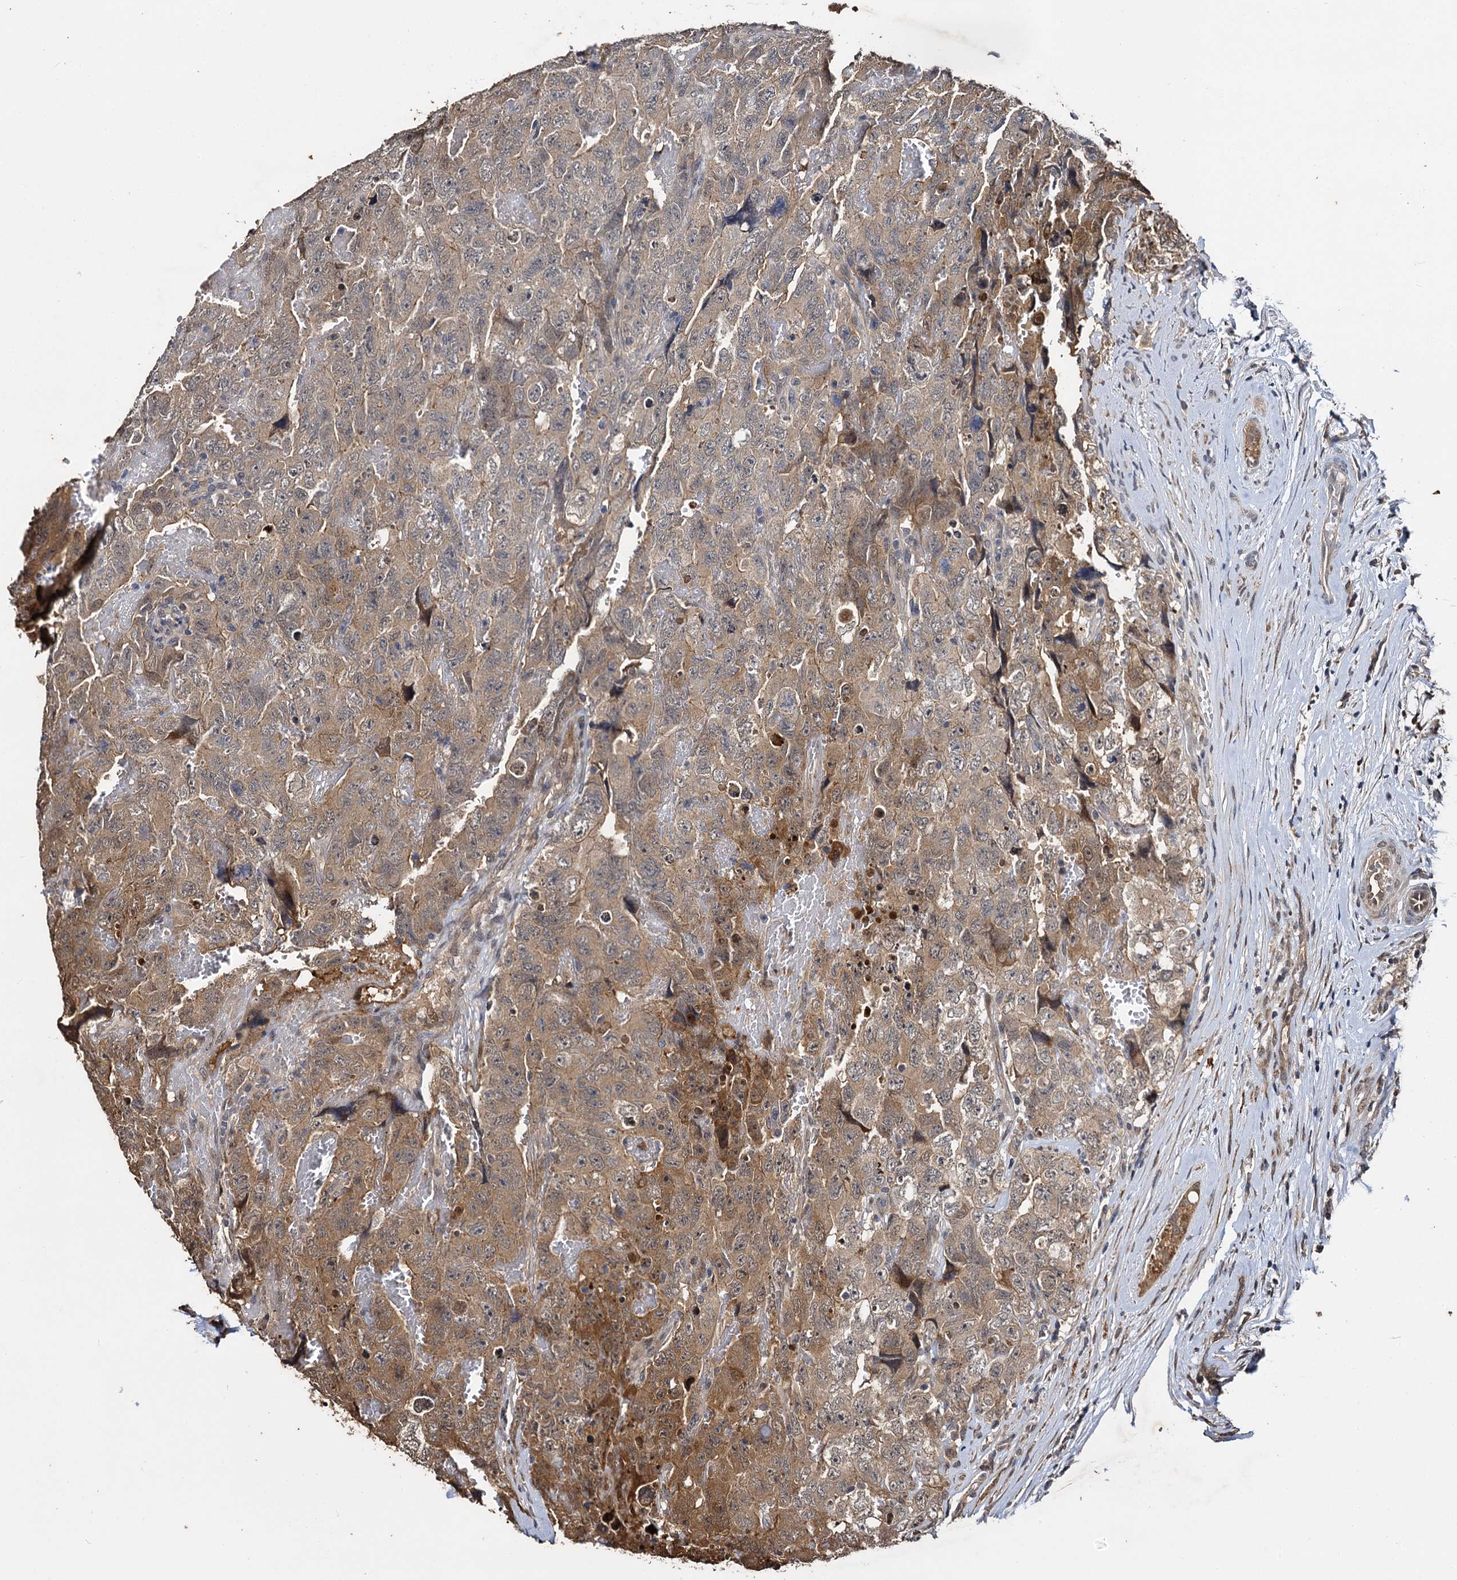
{"staining": {"intensity": "moderate", "quantity": "<25%", "location": "cytoplasmic/membranous"}, "tissue": "testis cancer", "cell_type": "Tumor cells", "image_type": "cancer", "snomed": [{"axis": "morphology", "description": "Carcinoma, Embryonal, NOS"}, {"axis": "topography", "description": "Testis"}], "caption": "IHC of testis cancer (embryonal carcinoma) displays low levels of moderate cytoplasmic/membranous expression in about <25% of tumor cells.", "gene": "SLC46A3", "patient": {"sex": "male", "age": 45}}